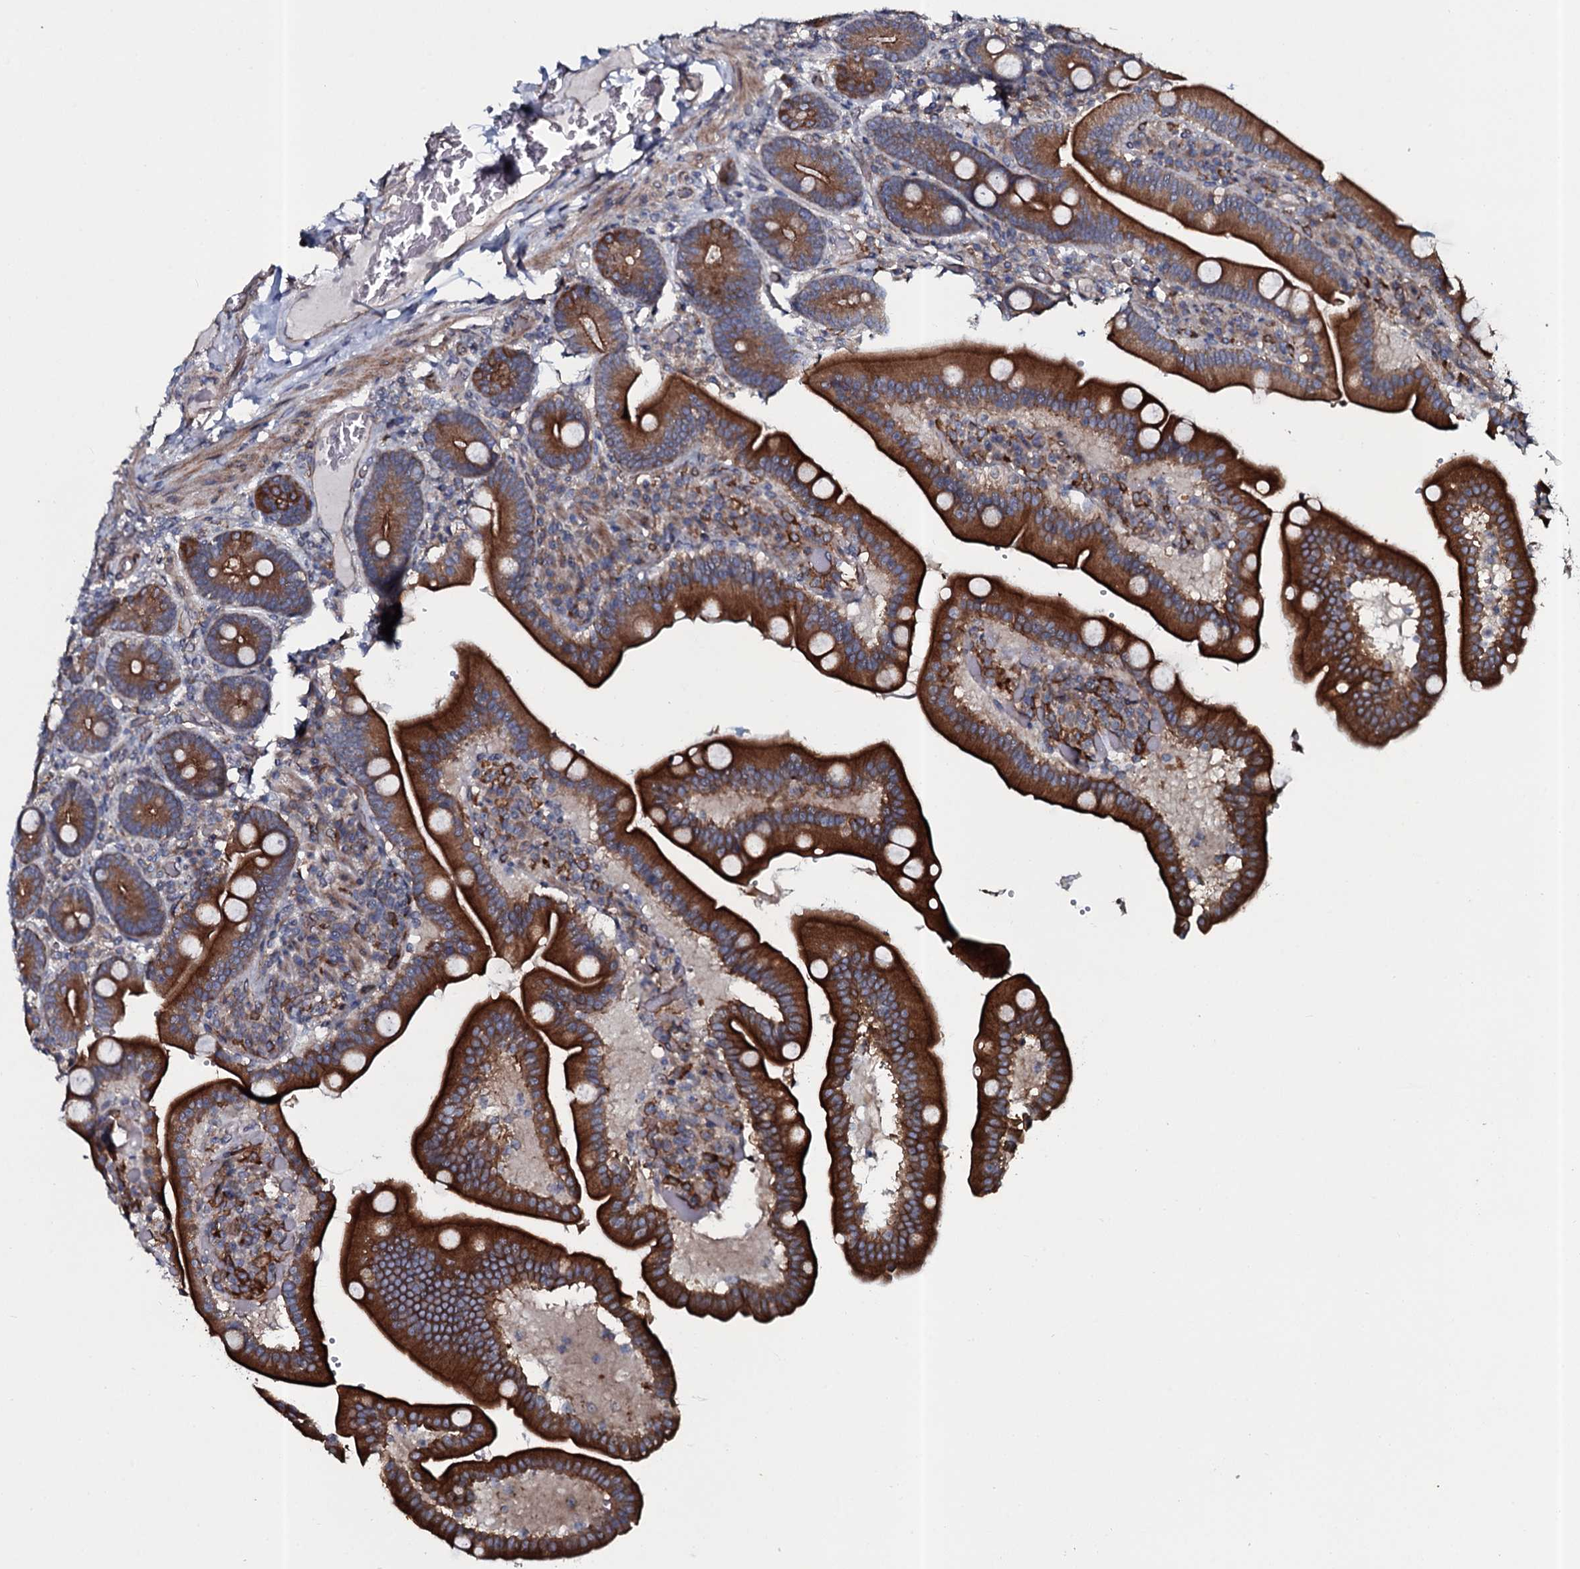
{"staining": {"intensity": "strong", "quantity": ">75%", "location": "cytoplasmic/membranous"}, "tissue": "duodenum", "cell_type": "Glandular cells", "image_type": "normal", "snomed": [{"axis": "morphology", "description": "Normal tissue, NOS"}, {"axis": "topography", "description": "Duodenum"}], "caption": "Immunohistochemical staining of benign duodenum reveals high levels of strong cytoplasmic/membranous expression in about >75% of glandular cells.", "gene": "TMEM151A", "patient": {"sex": "female", "age": 62}}